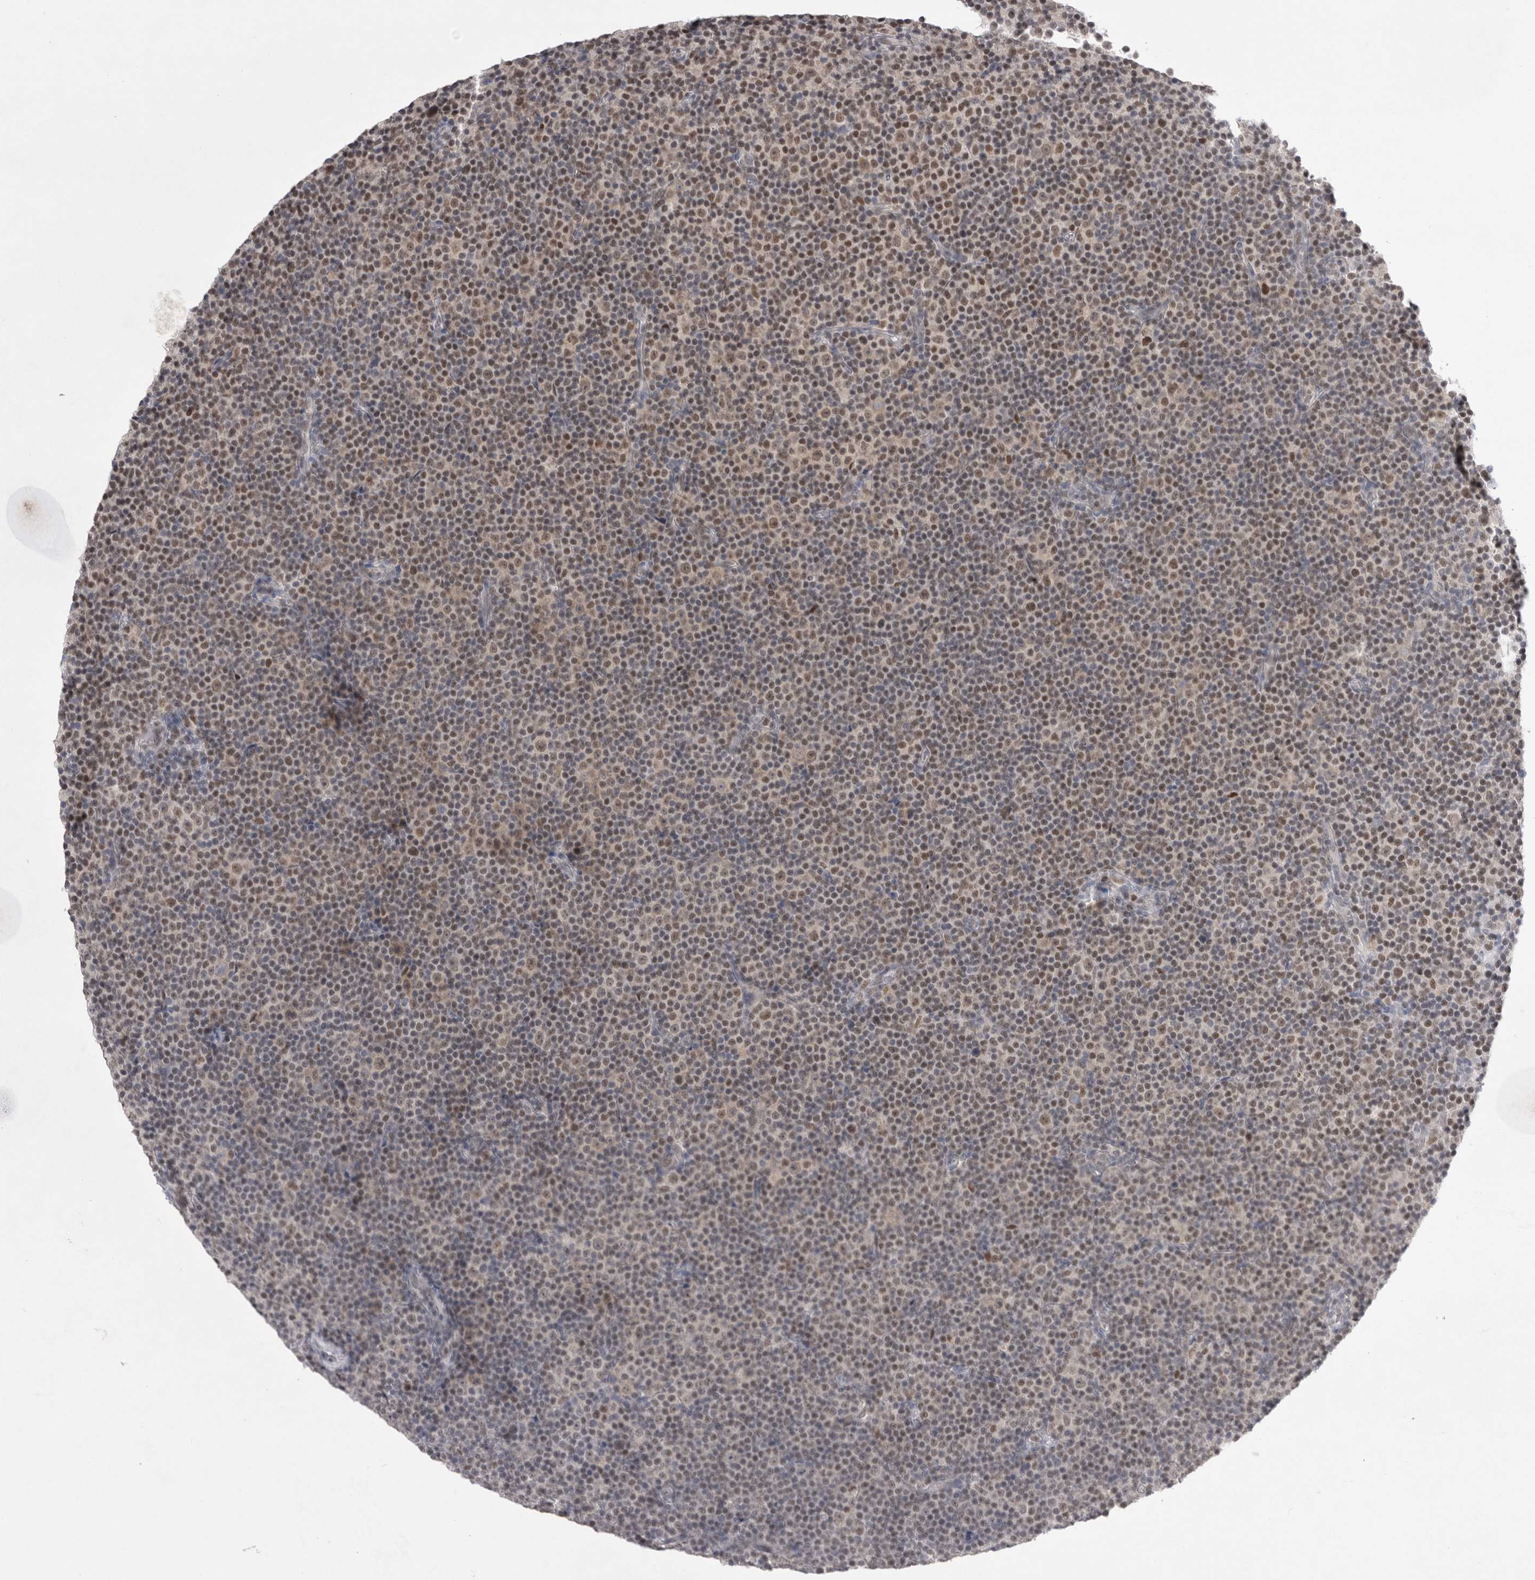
{"staining": {"intensity": "weak", "quantity": ">75%", "location": "nuclear"}, "tissue": "lymphoma", "cell_type": "Tumor cells", "image_type": "cancer", "snomed": [{"axis": "morphology", "description": "Malignant lymphoma, non-Hodgkin's type, Low grade"}, {"axis": "topography", "description": "Lymph node"}], "caption": "Human lymphoma stained for a protein (brown) demonstrates weak nuclear positive expression in about >75% of tumor cells.", "gene": "HUS1", "patient": {"sex": "female", "age": 67}}